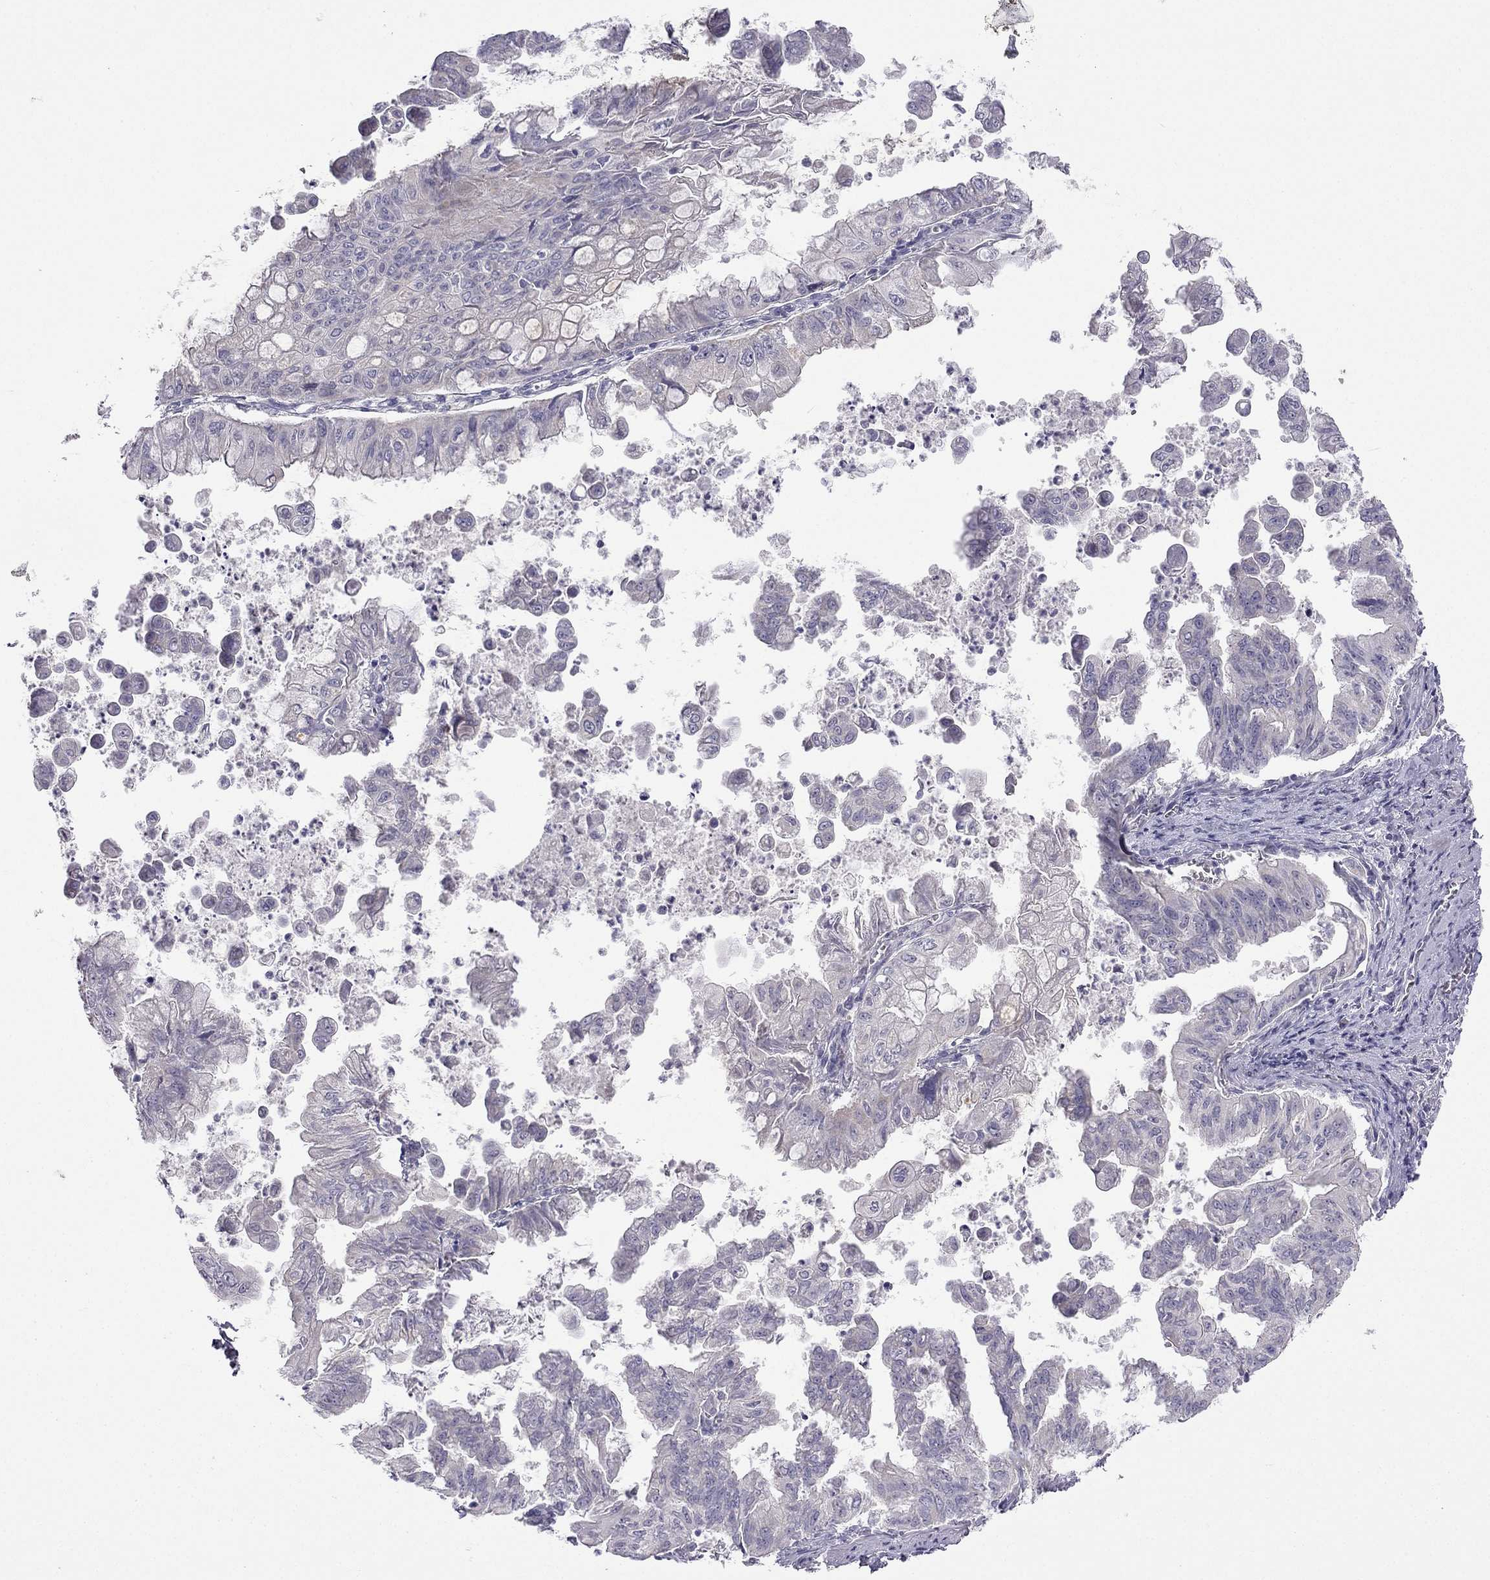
{"staining": {"intensity": "negative", "quantity": "none", "location": "none"}, "tissue": "stomach cancer", "cell_type": "Tumor cells", "image_type": "cancer", "snomed": [{"axis": "morphology", "description": "Adenocarcinoma, NOS"}, {"axis": "topography", "description": "Stomach, upper"}], "caption": "Tumor cells are negative for protein expression in human stomach cancer. Nuclei are stained in blue.", "gene": "C5orf49", "patient": {"sex": "male", "age": 80}}